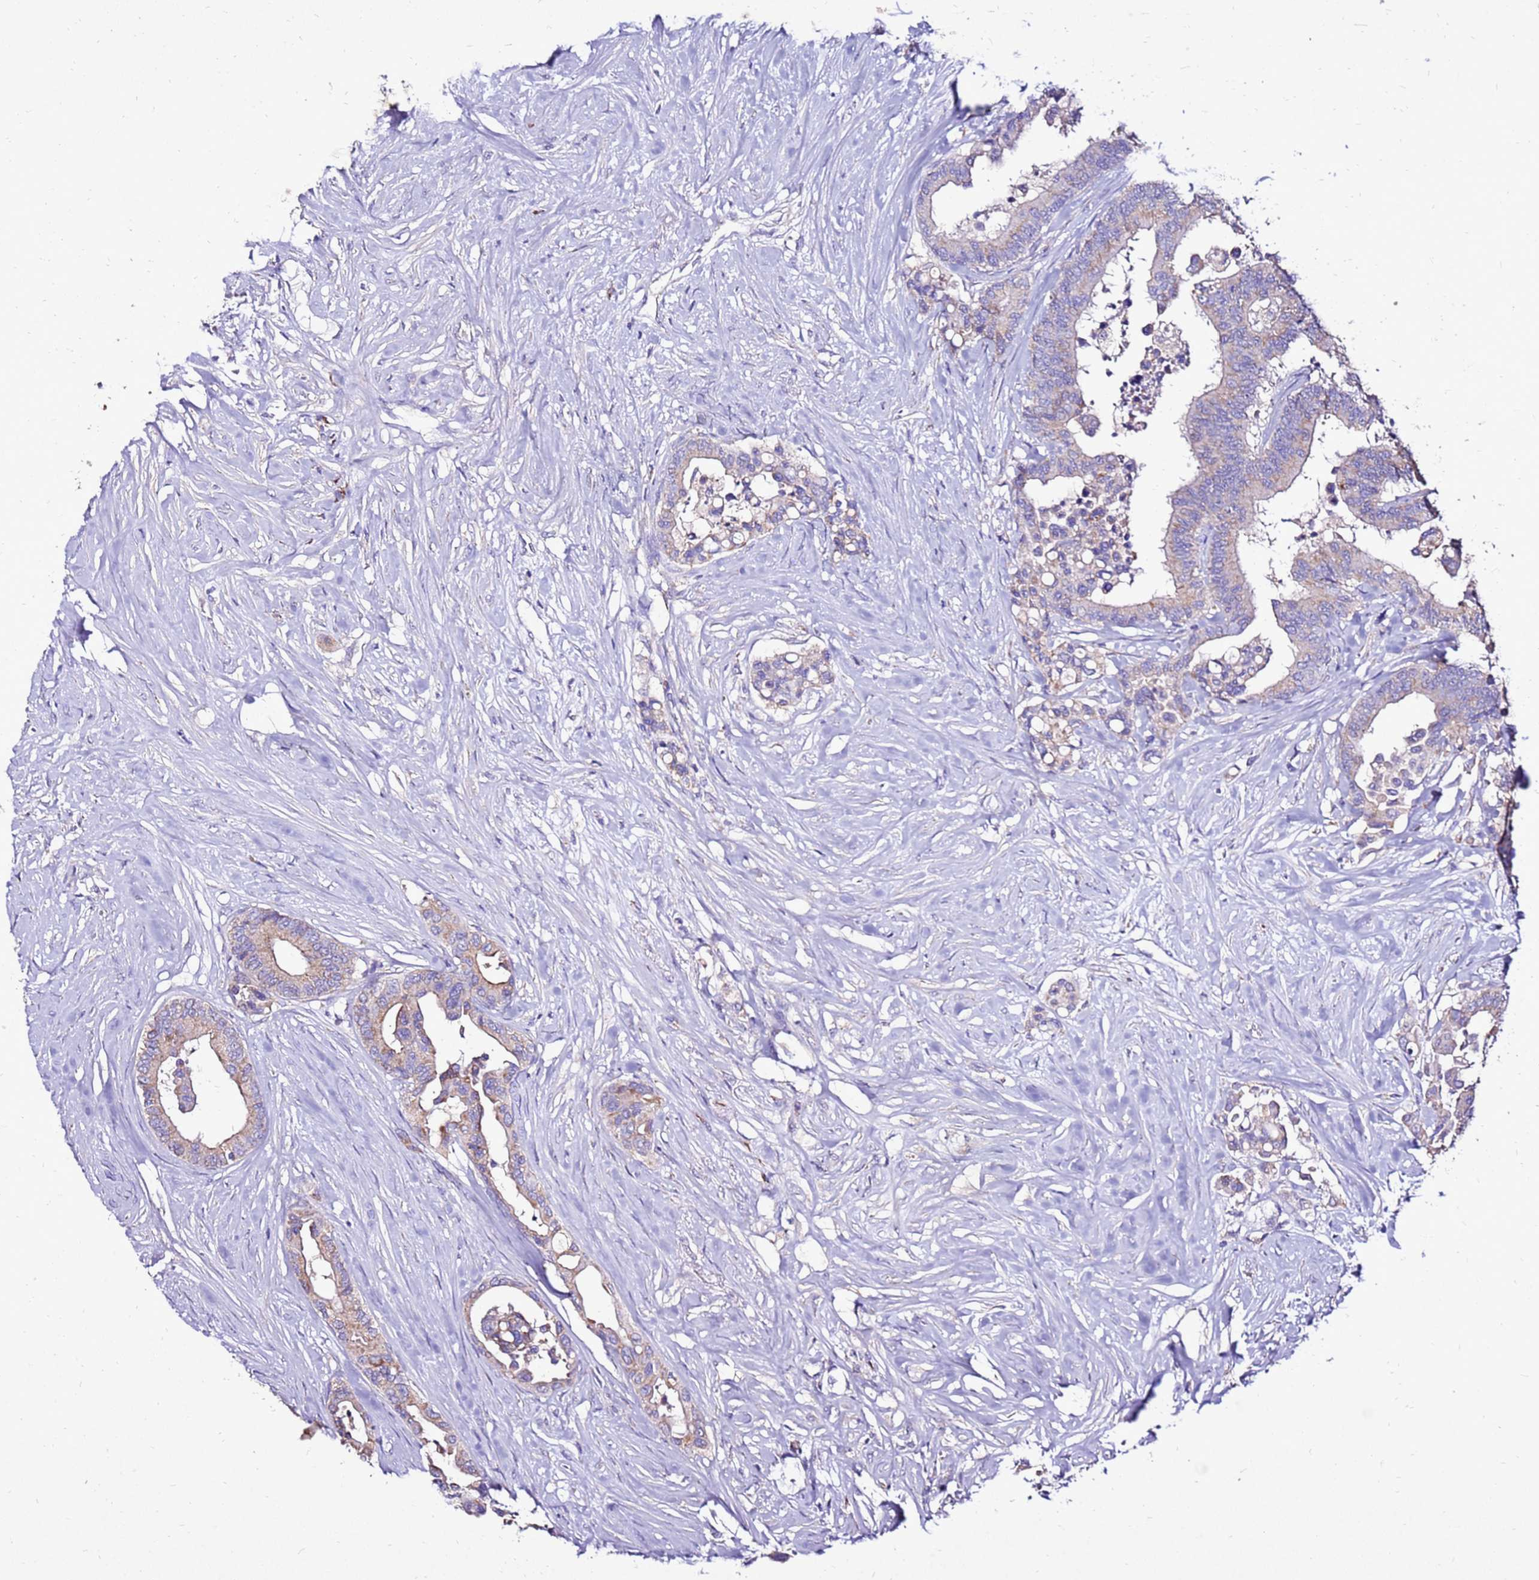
{"staining": {"intensity": "moderate", "quantity": ">75%", "location": "cytoplasmic/membranous"}, "tissue": "colorectal cancer", "cell_type": "Tumor cells", "image_type": "cancer", "snomed": [{"axis": "morphology", "description": "Normal tissue, NOS"}, {"axis": "morphology", "description": "Adenocarcinoma, NOS"}, {"axis": "topography", "description": "Colon"}], "caption": "High-magnification brightfield microscopy of adenocarcinoma (colorectal) stained with DAB (3,3'-diaminobenzidine) (brown) and counterstained with hematoxylin (blue). tumor cells exhibit moderate cytoplasmic/membranous expression is identified in about>75% of cells. (DAB (3,3'-diaminobenzidine) IHC, brown staining for protein, blue staining for nuclei).", "gene": "TMEM106C", "patient": {"sex": "male", "age": 82}}